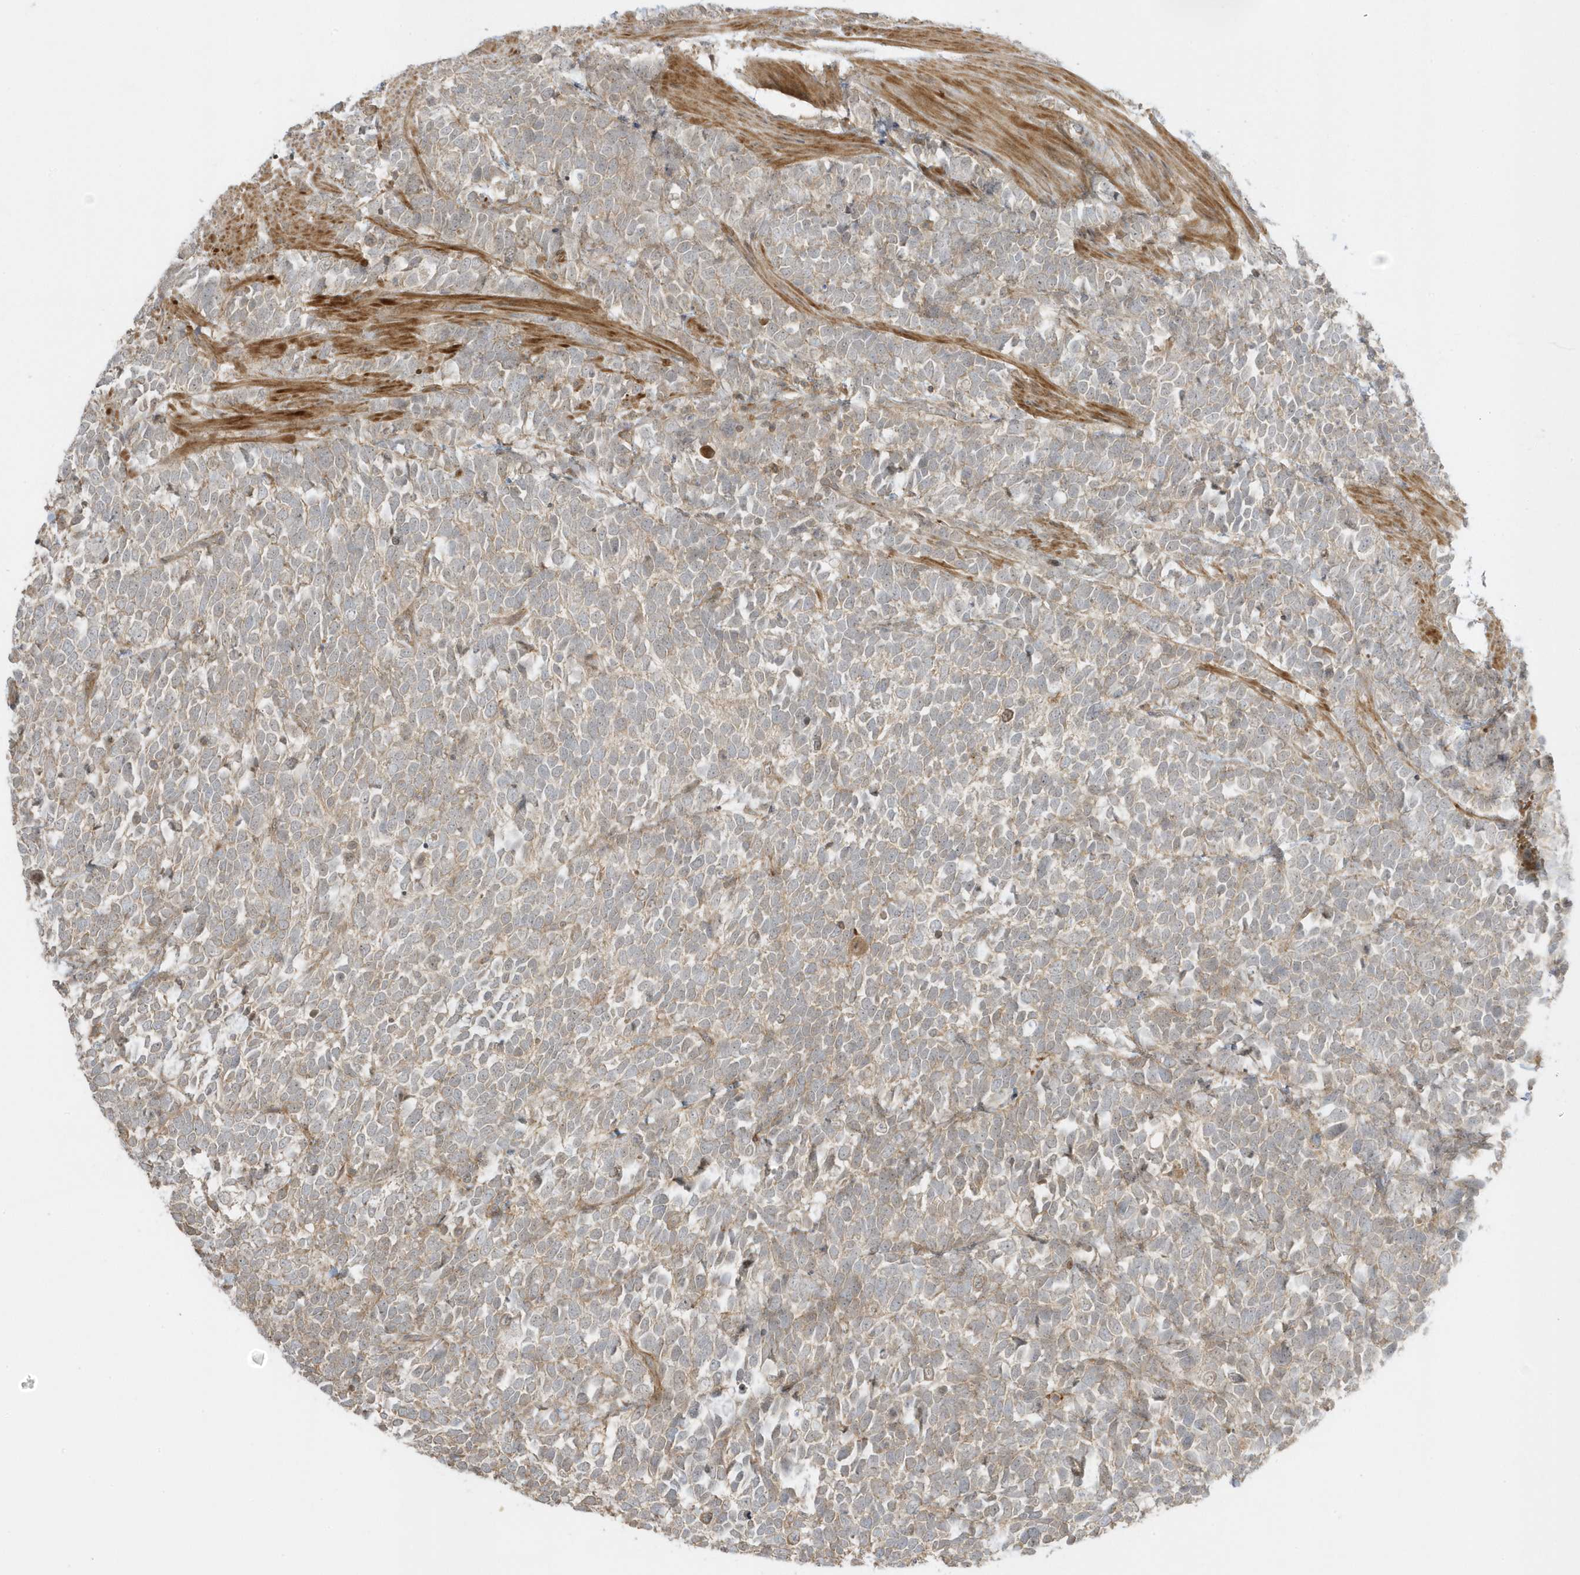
{"staining": {"intensity": "weak", "quantity": ">75%", "location": "cytoplasmic/membranous"}, "tissue": "urothelial cancer", "cell_type": "Tumor cells", "image_type": "cancer", "snomed": [{"axis": "morphology", "description": "Urothelial carcinoma, High grade"}, {"axis": "topography", "description": "Urinary bladder"}], "caption": "The micrograph reveals staining of urothelial cancer, revealing weak cytoplasmic/membranous protein expression (brown color) within tumor cells.", "gene": "ZBTB8A", "patient": {"sex": "female", "age": 82}}